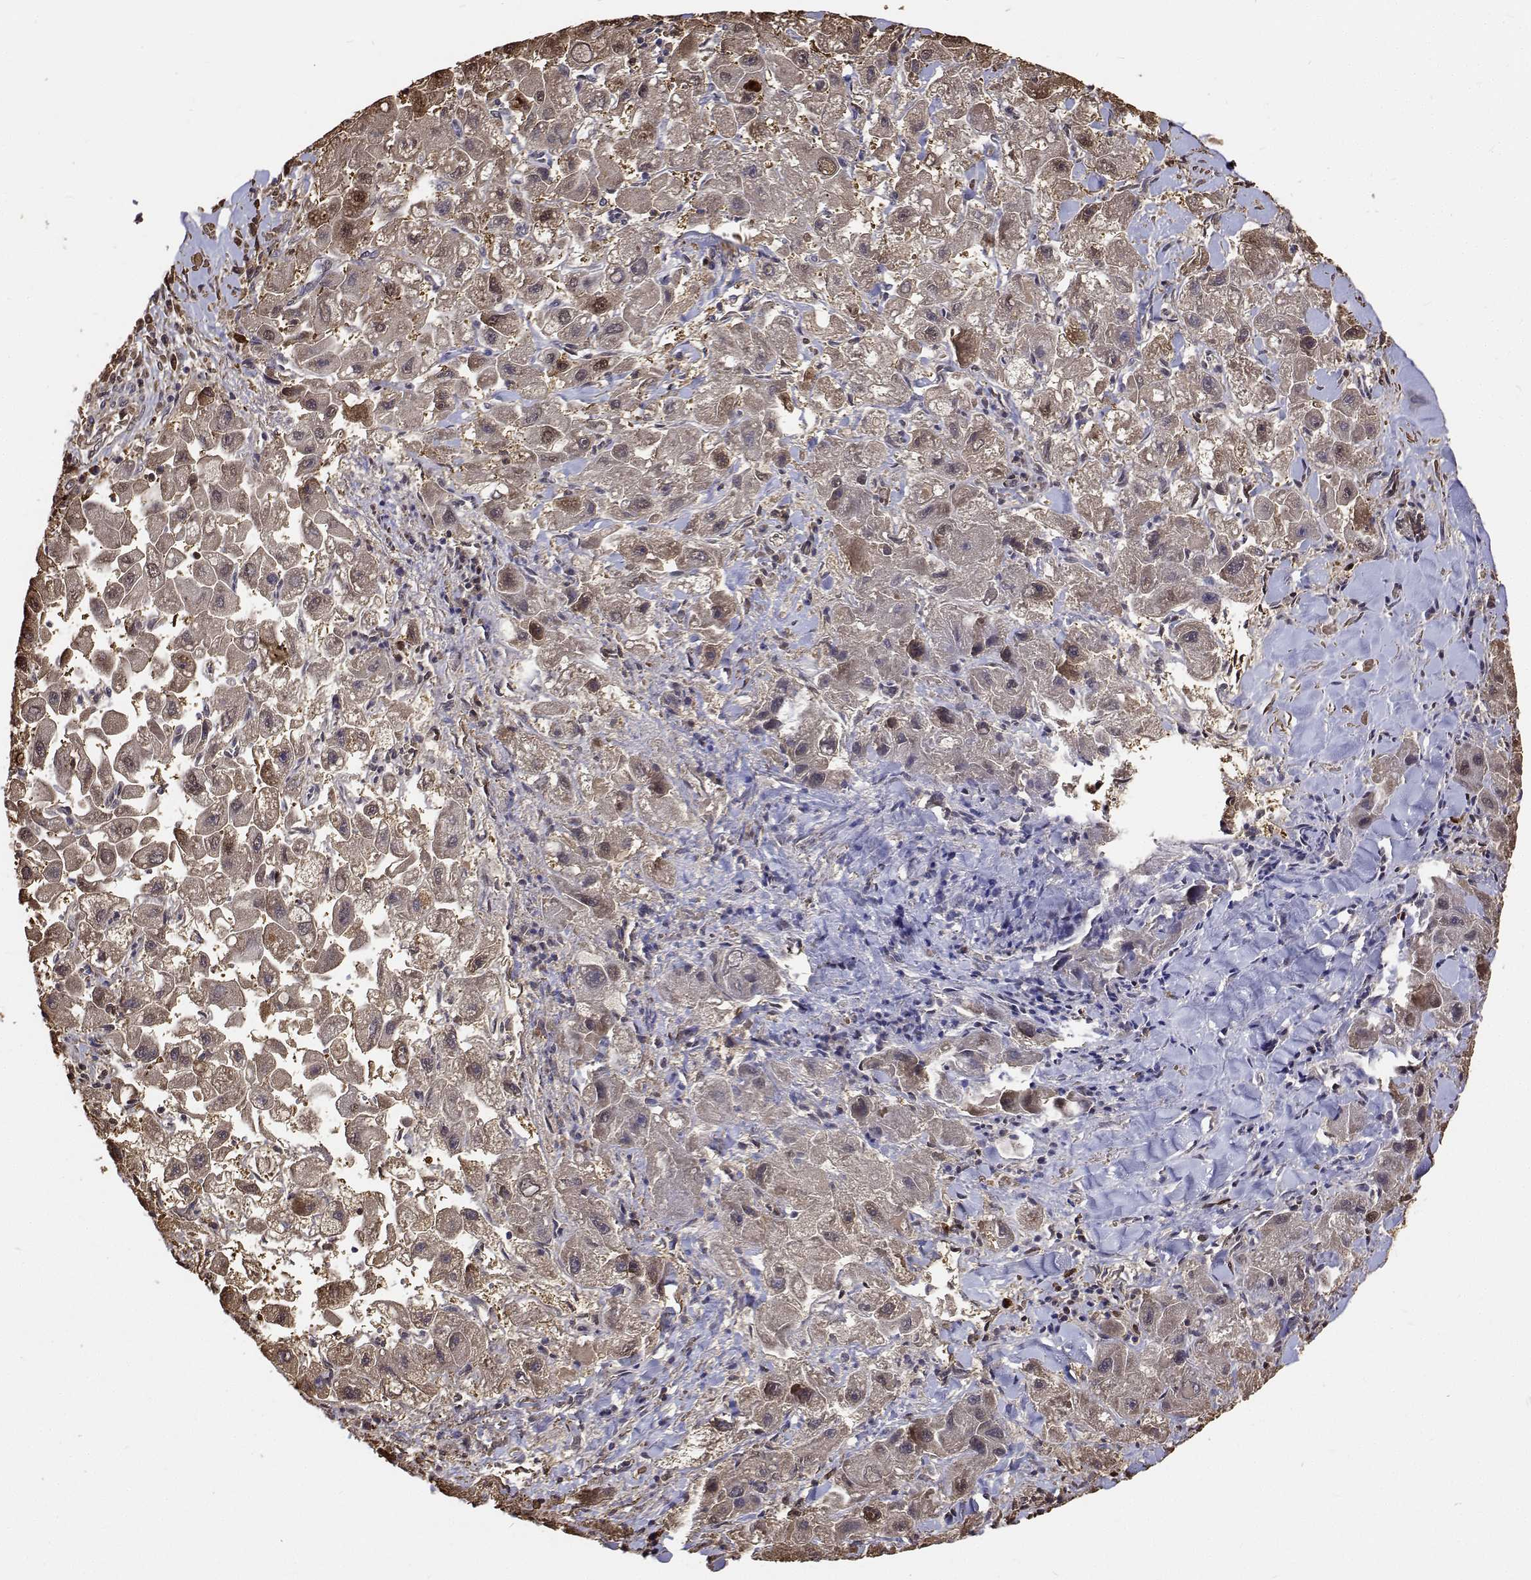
{"staining": {"intensity": "moderate", "quantity": "<25%", "location": "cytoplasmic/membranous,nuclear"}, "tissue": "liver cancer", "cell_type": "Tumor cells", "image_type": "cancer", "snomed": [{"axis": "morphology", "description": "Carcinoma, Hepatocellular, NOS"}, {"axis": "topography", "description": "Liver"}], "caption": "Immunohistochemical staining of liver cancer shows low levels of moderate cytoplasmic/membranous and nuclear protein staining in approximately <25% of tumor cells.", "gene": "PCID2", "patient": {"sex": "male", "age": 24}}